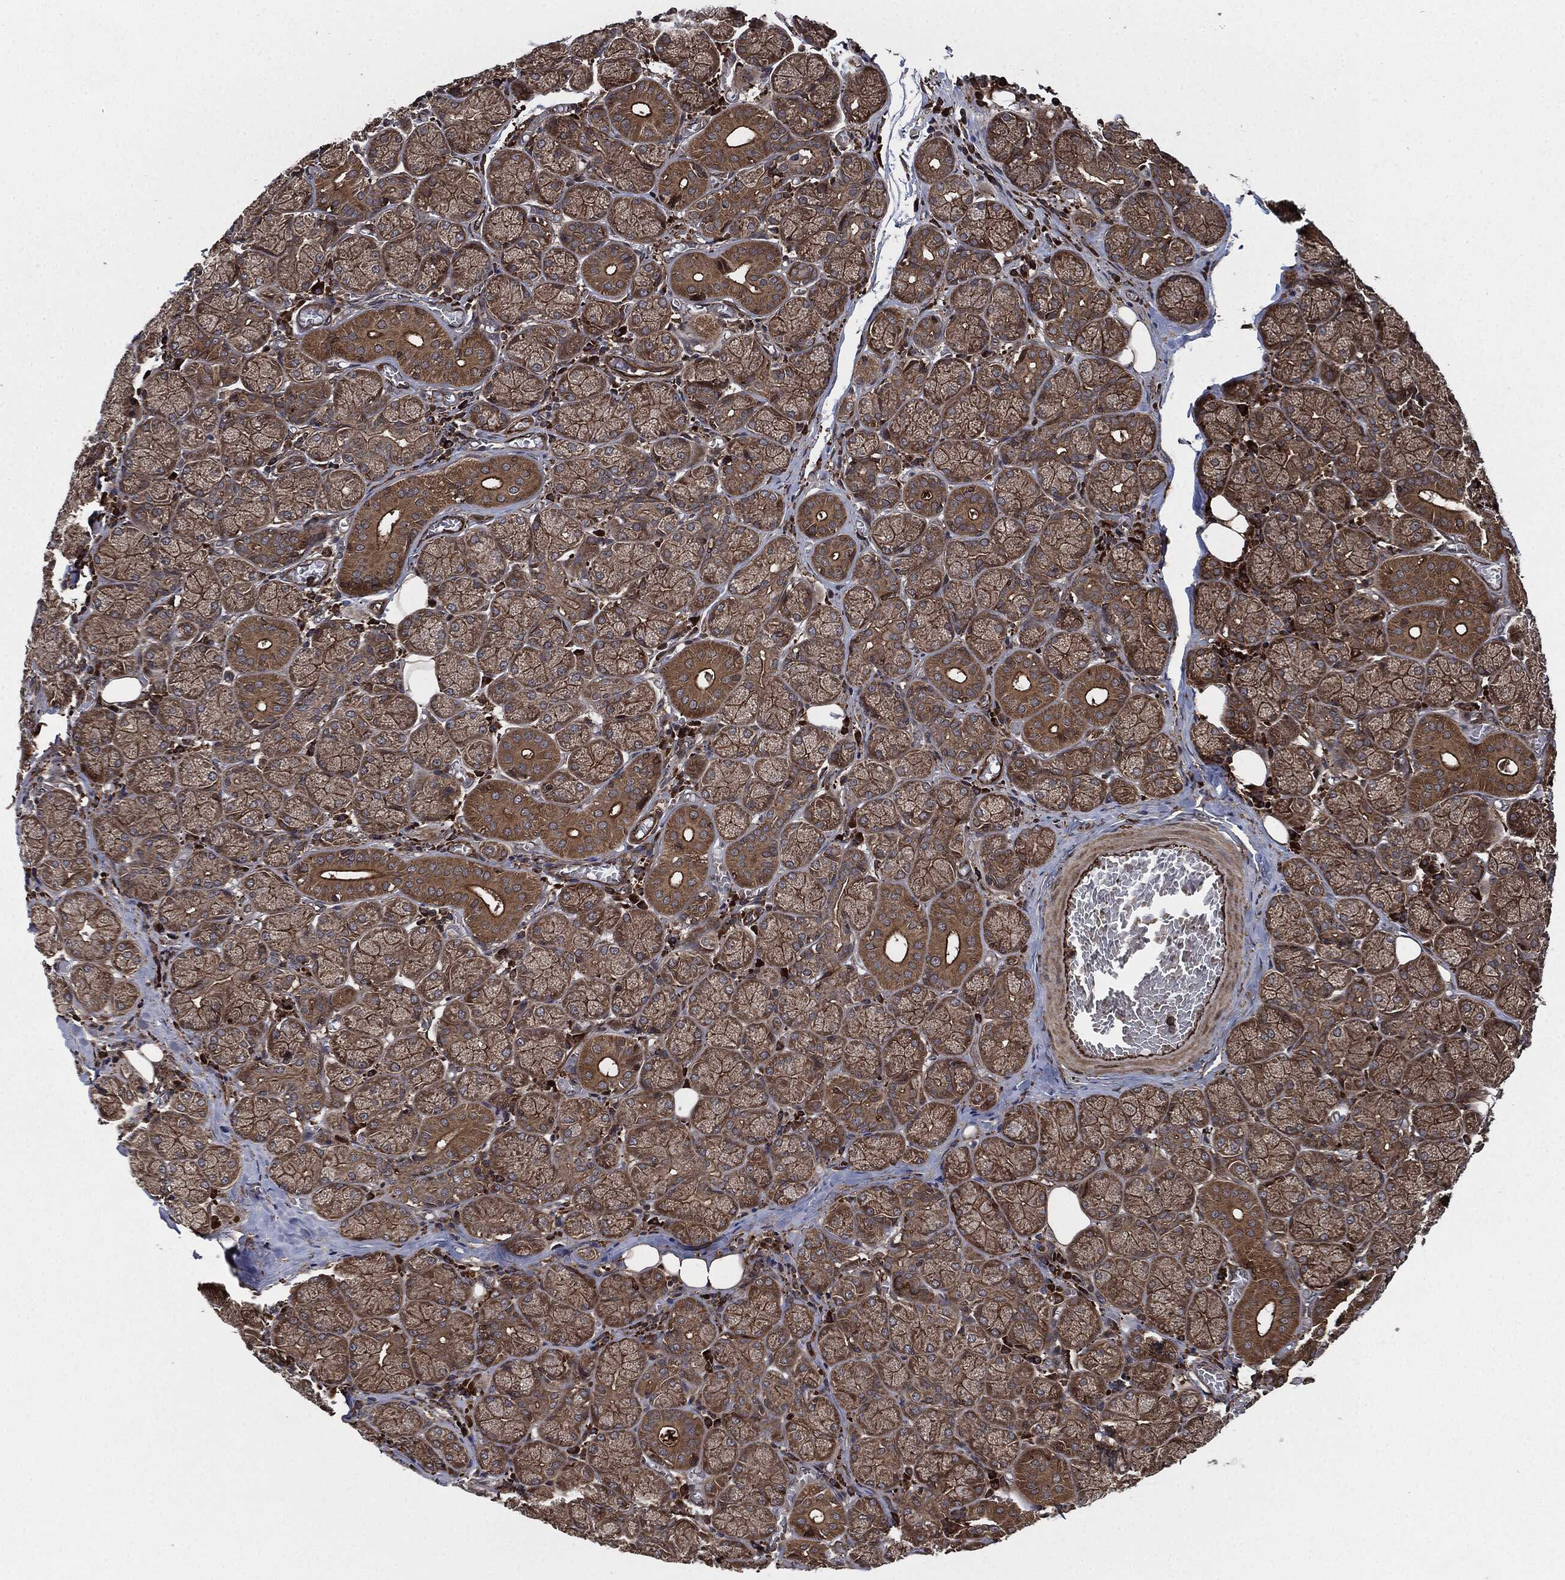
{"staining": {"intensity": "moderate", "quantity": ">75%", "location": "cytoplasmic/membranous"}, "tissue": "salivary gland", "cell_type": "Glandular cells", "image_type": "normal", "snomed": [{"axis": "morphology", "description": "Normal tissue, NOS"}, {"axis": "topography", "description": "Salivary gland"}, {"axis": "topography", "description": "Peripheral nerve tissue"}], "caption": "Immunohistochemistry micrograph of normal salivary gland stained for a protein (brown), which demonstrates medium levels of moderate cytoplasmic/membranous positivity in about >75% of glandular cells.", "gene": "RAP1GDS1", "patient": {"sex": "female", "age": 24}}